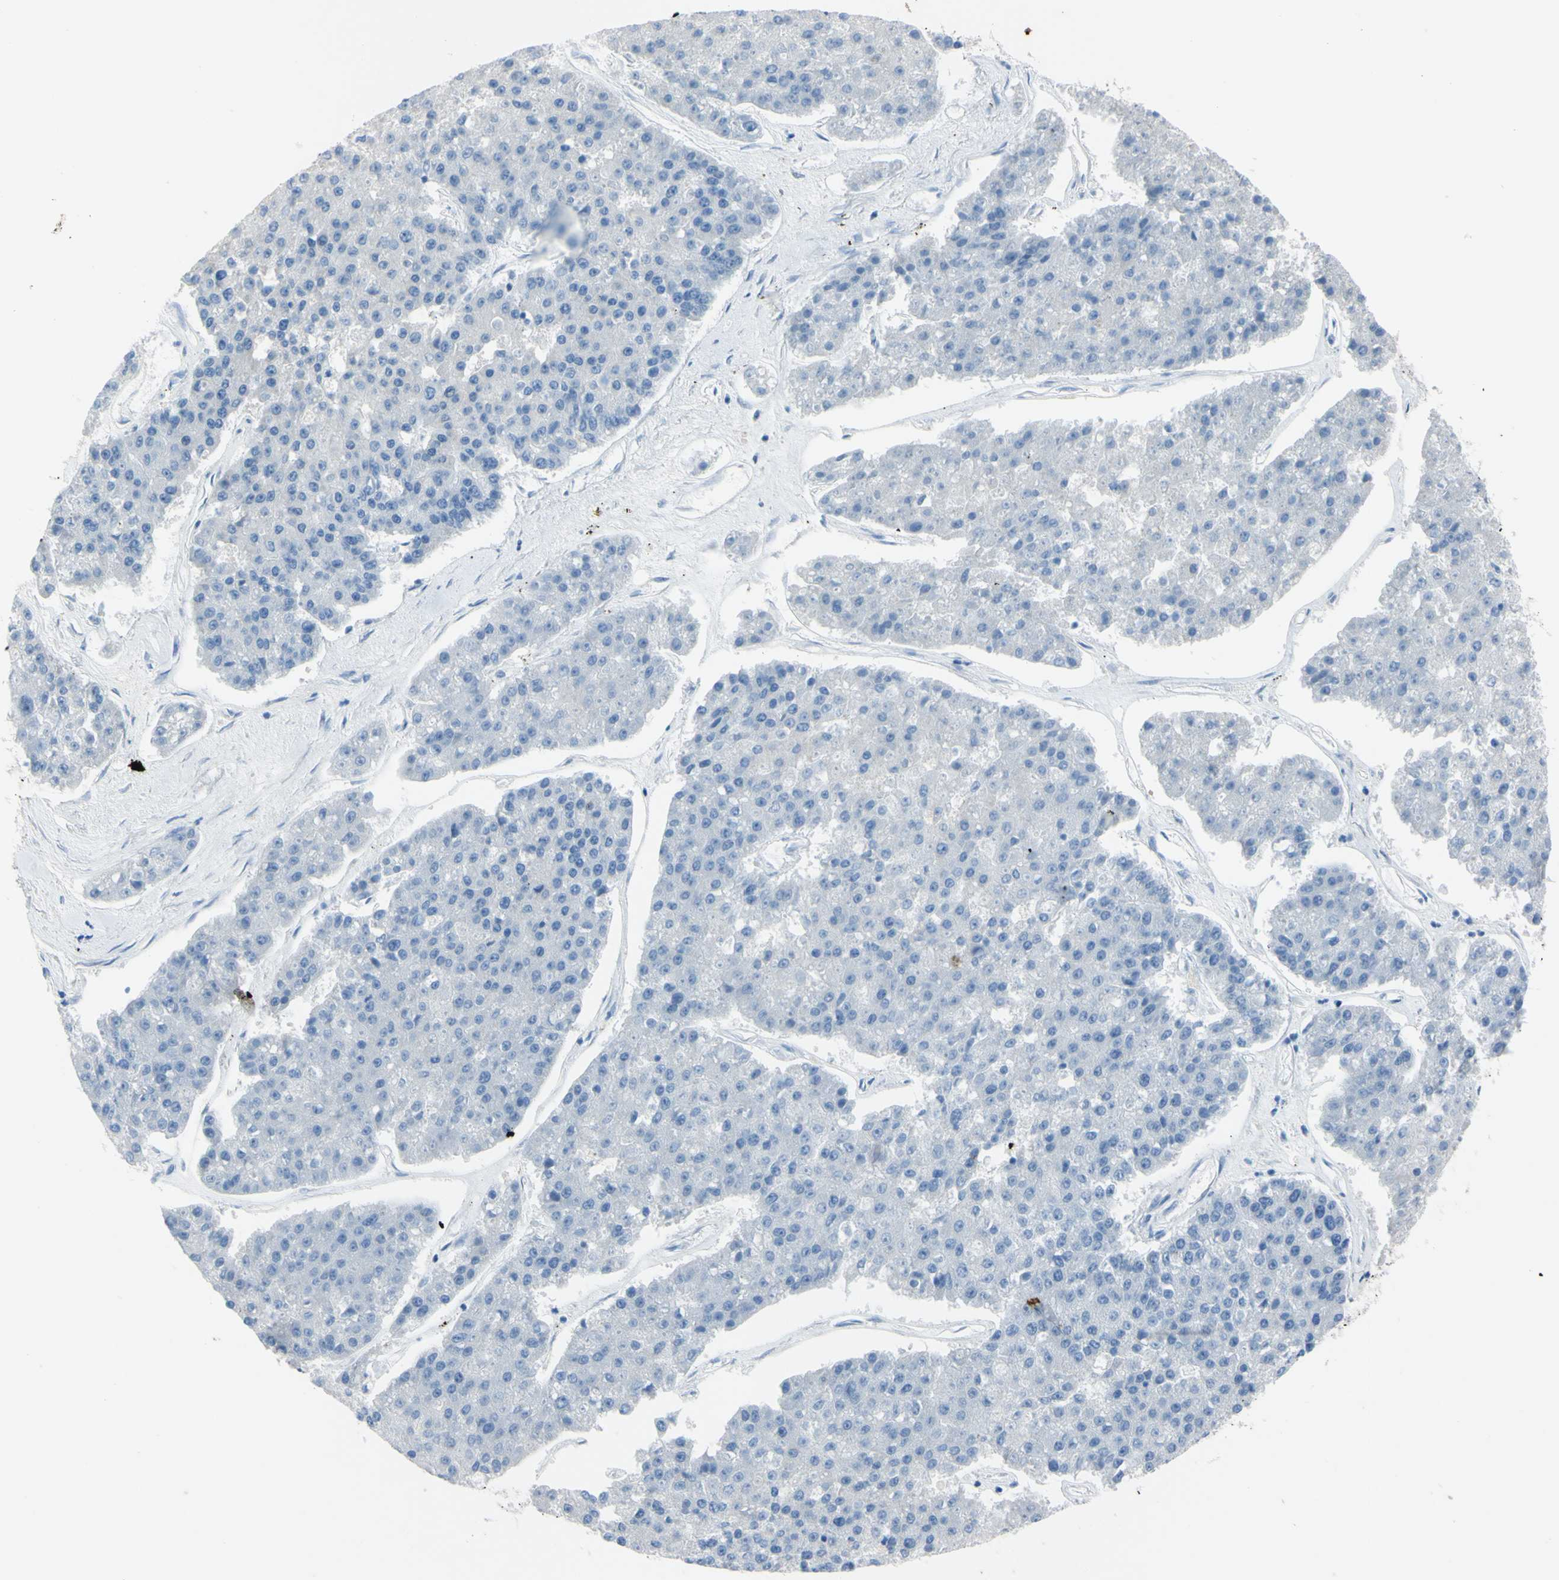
{"staining": {"intensity": "negative", "quantity": "none", "location": "none"}, "tissue": "pancreatic cancer", "cell_type": "Tumor cells", "image_type": "cancer", "snomed": [{"axis": "morphology", "description": "Adenocarcinoma, NOS"}, {"axis": "topography", "description": "Pancreas"}], "caption": "Immunohistochemical staining of human pancreatic cancer (adenocarcinoma) shows no significant expression in tumor cells.", "gene": "NOL3", "patient": {"sex": "male", "age": 50}}